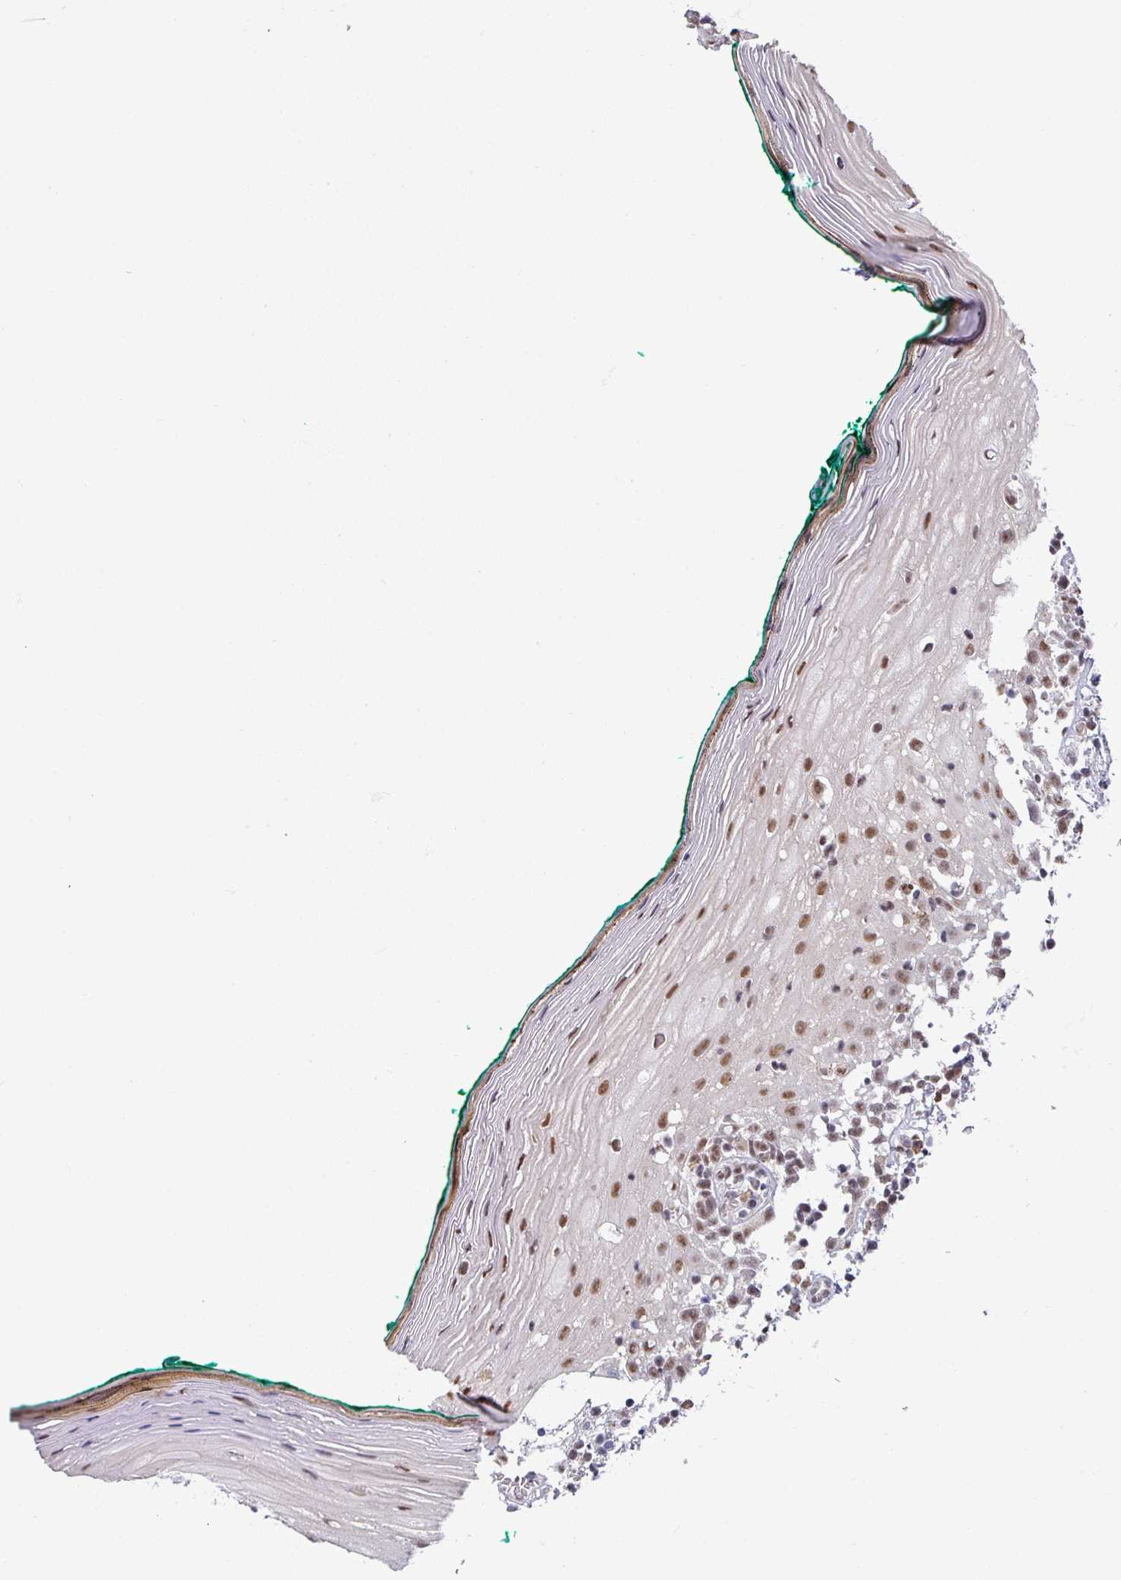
{"staining": {"intensity": "moderate", "quantity": ">75%", "location": "nuclear"}, "tissue": "oral mucosa", "cell_type": "Squamous epithelial cells", "image_type": "normal", "snomed": [{"axis": "morphology", "description": "Normal tissue, NOS"}, {"axis": "topography", "description": "Oral tissue"}], "caption": "IHC photomicrograph of benign oral mucosa stained for a protein (brown), which exhibits medium levels of moderate nuclear positivity in approximately >75% of squamous epithelial cells.", "gene": "TMED5", "patient": {"sex": "female", "age": 83}}